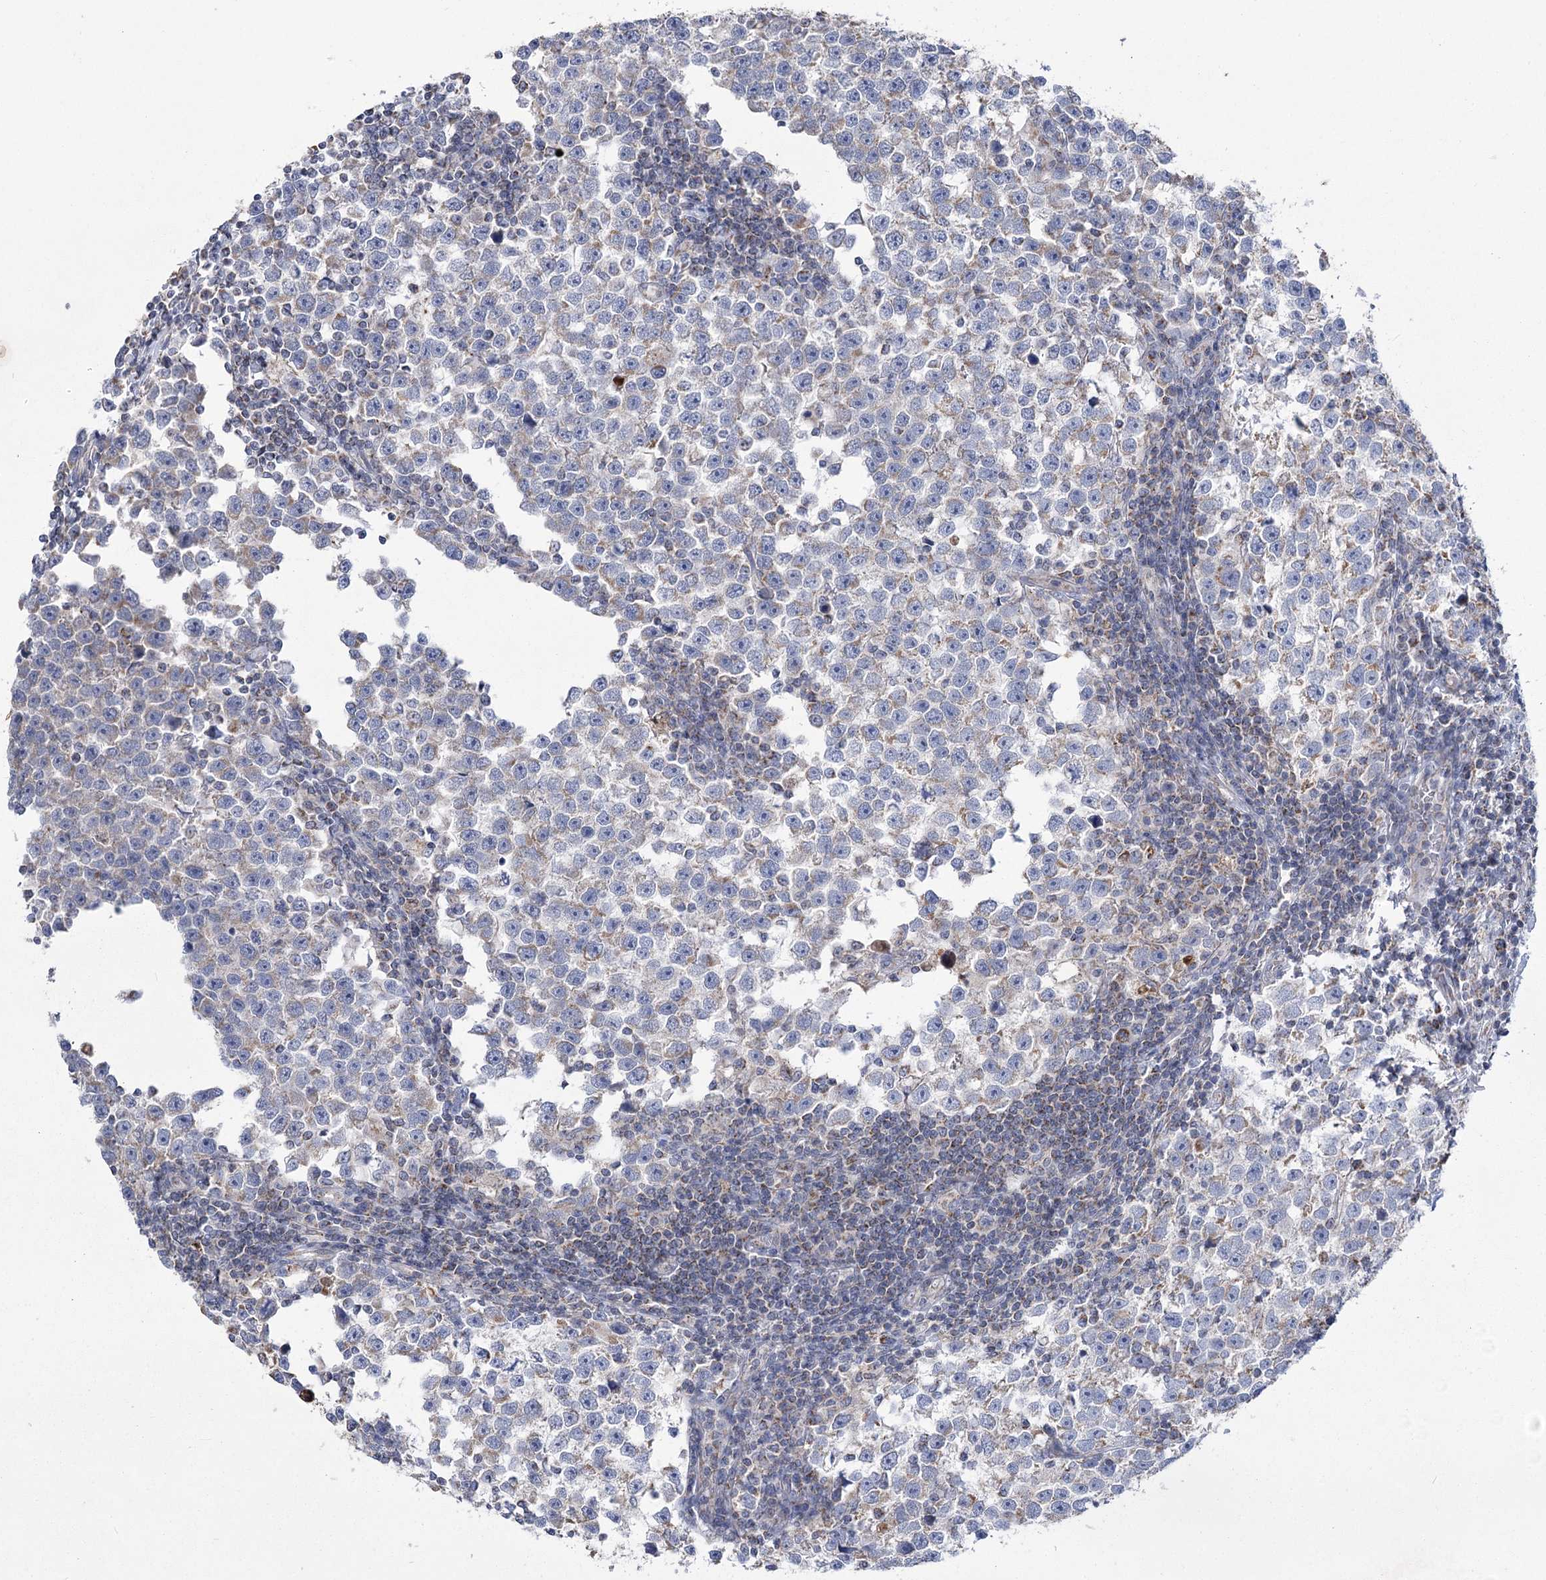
{"staining": {"intensity": "weak", "quantity": "<25%", "location": "cytoplasmic/membranous"}, "tissue": "testis cancer", "cell_type": "Tumor cells", "image_type": "cancer", "snomed": [{"axis": "morphology", "description": "Normal tissue, NOS"}, {"axis": "morphology", "description": "Seminoma, NOS"}, {"axis": "topography", "description": "Testis"}], "caption": "DAB immunohistochemical staining of testis cancer (seminoma) reveals no significant positivity in tumor cells. The staining was performed using DAB (3,3'-diaminobenzidine) to visualize the protein expression in brown, while the nuclei were stained in blue with hematoxylin (Magnification: 20x).", "gene": "PDHB", "patient": {"sex": "male", "age": 43}}